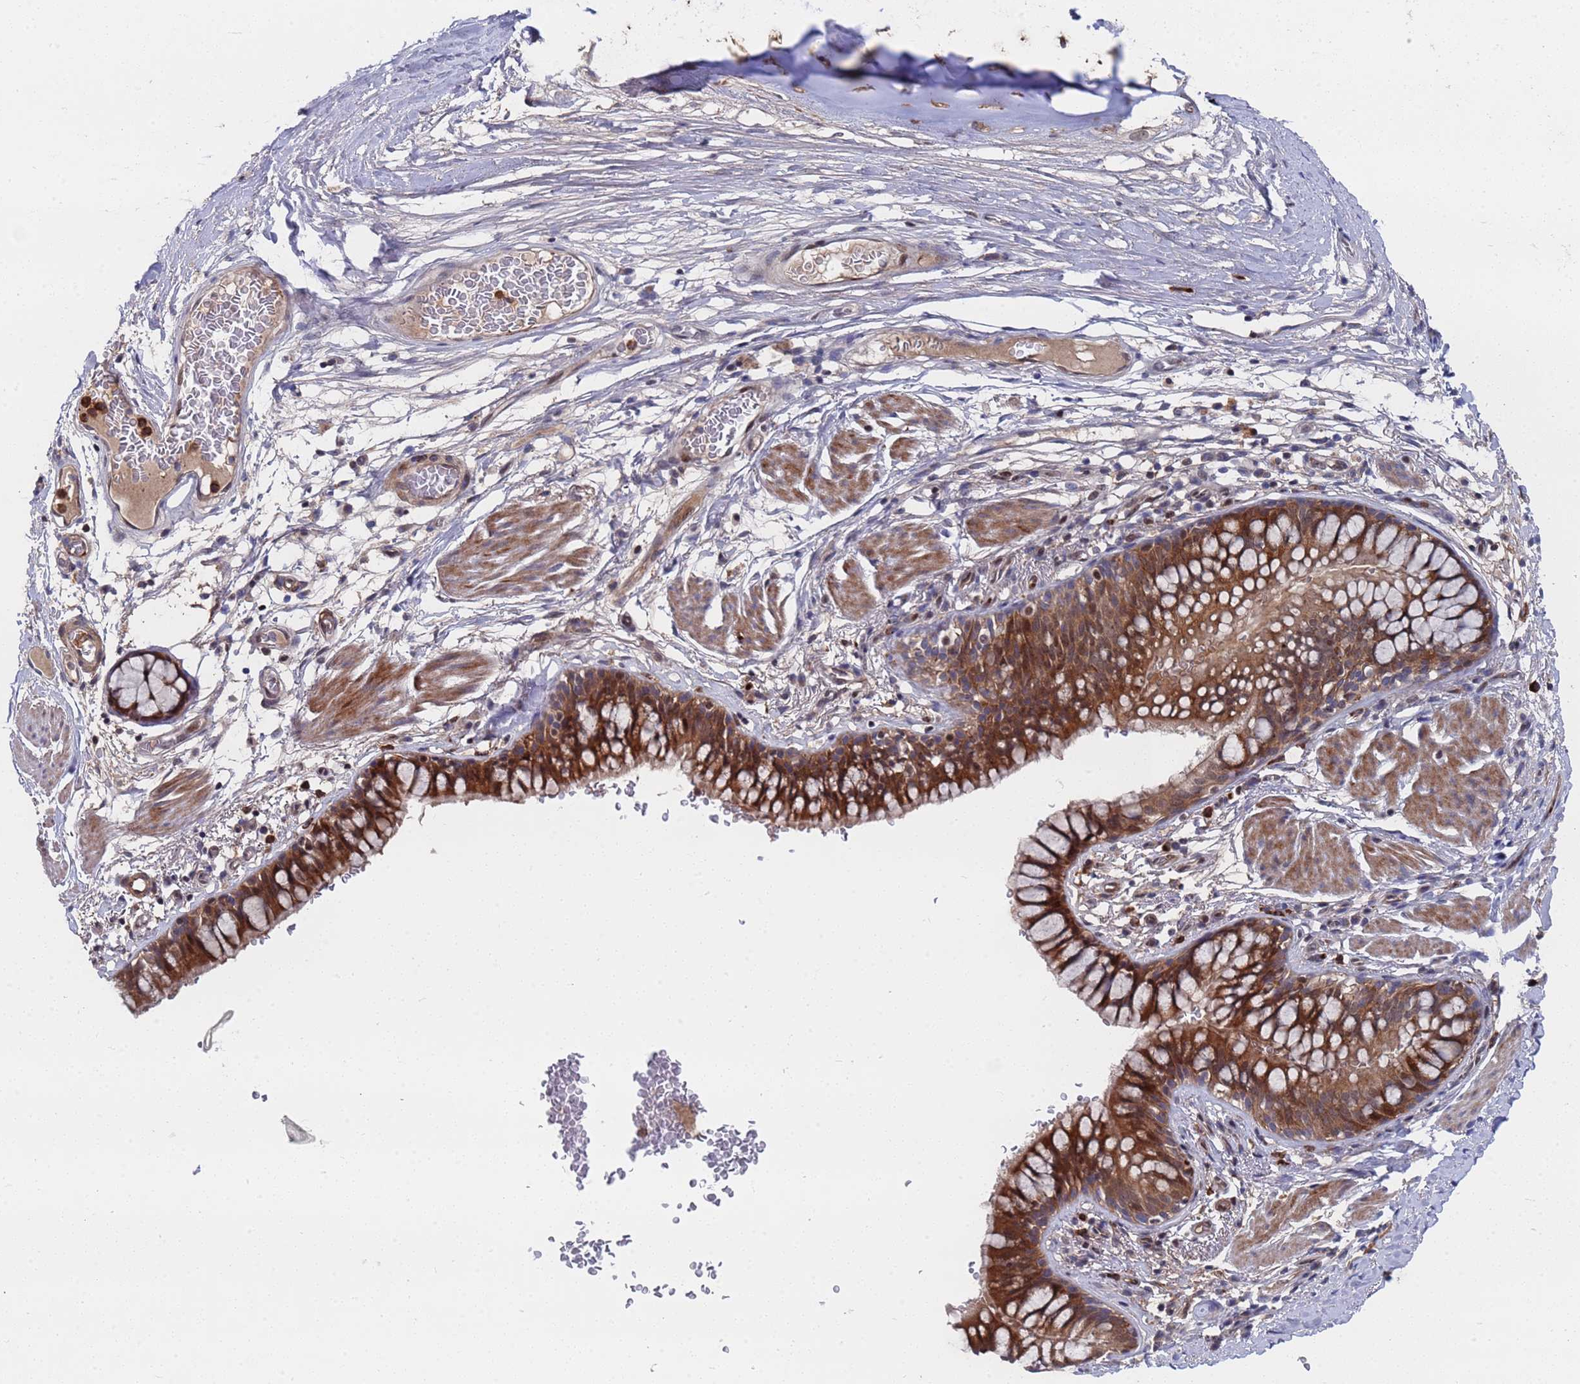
{"staining": {"intensity": "strong", "quantity": ">75%", "location": "cytoplasmic/membranous"}, "tissue": "bronchus", "cell_type": "Respiratory epithelial cells", "image_type": "normal", "snomed": [{"axis": "morphology", "description": "Normal tissue, NOS"}, {"axis": "topography", "description": "Cartilage tissue"}, {"axis": "topography", "description": "Bronchus"}], "caption": "Protein staining by IHC reveals strong cytoplasmic/membranous positivity in approximately >75% of respiratory epithelial cells in benign bronchus.", "gene": "TMBIM6", "patient": {"sex": "female", "age": 36}}